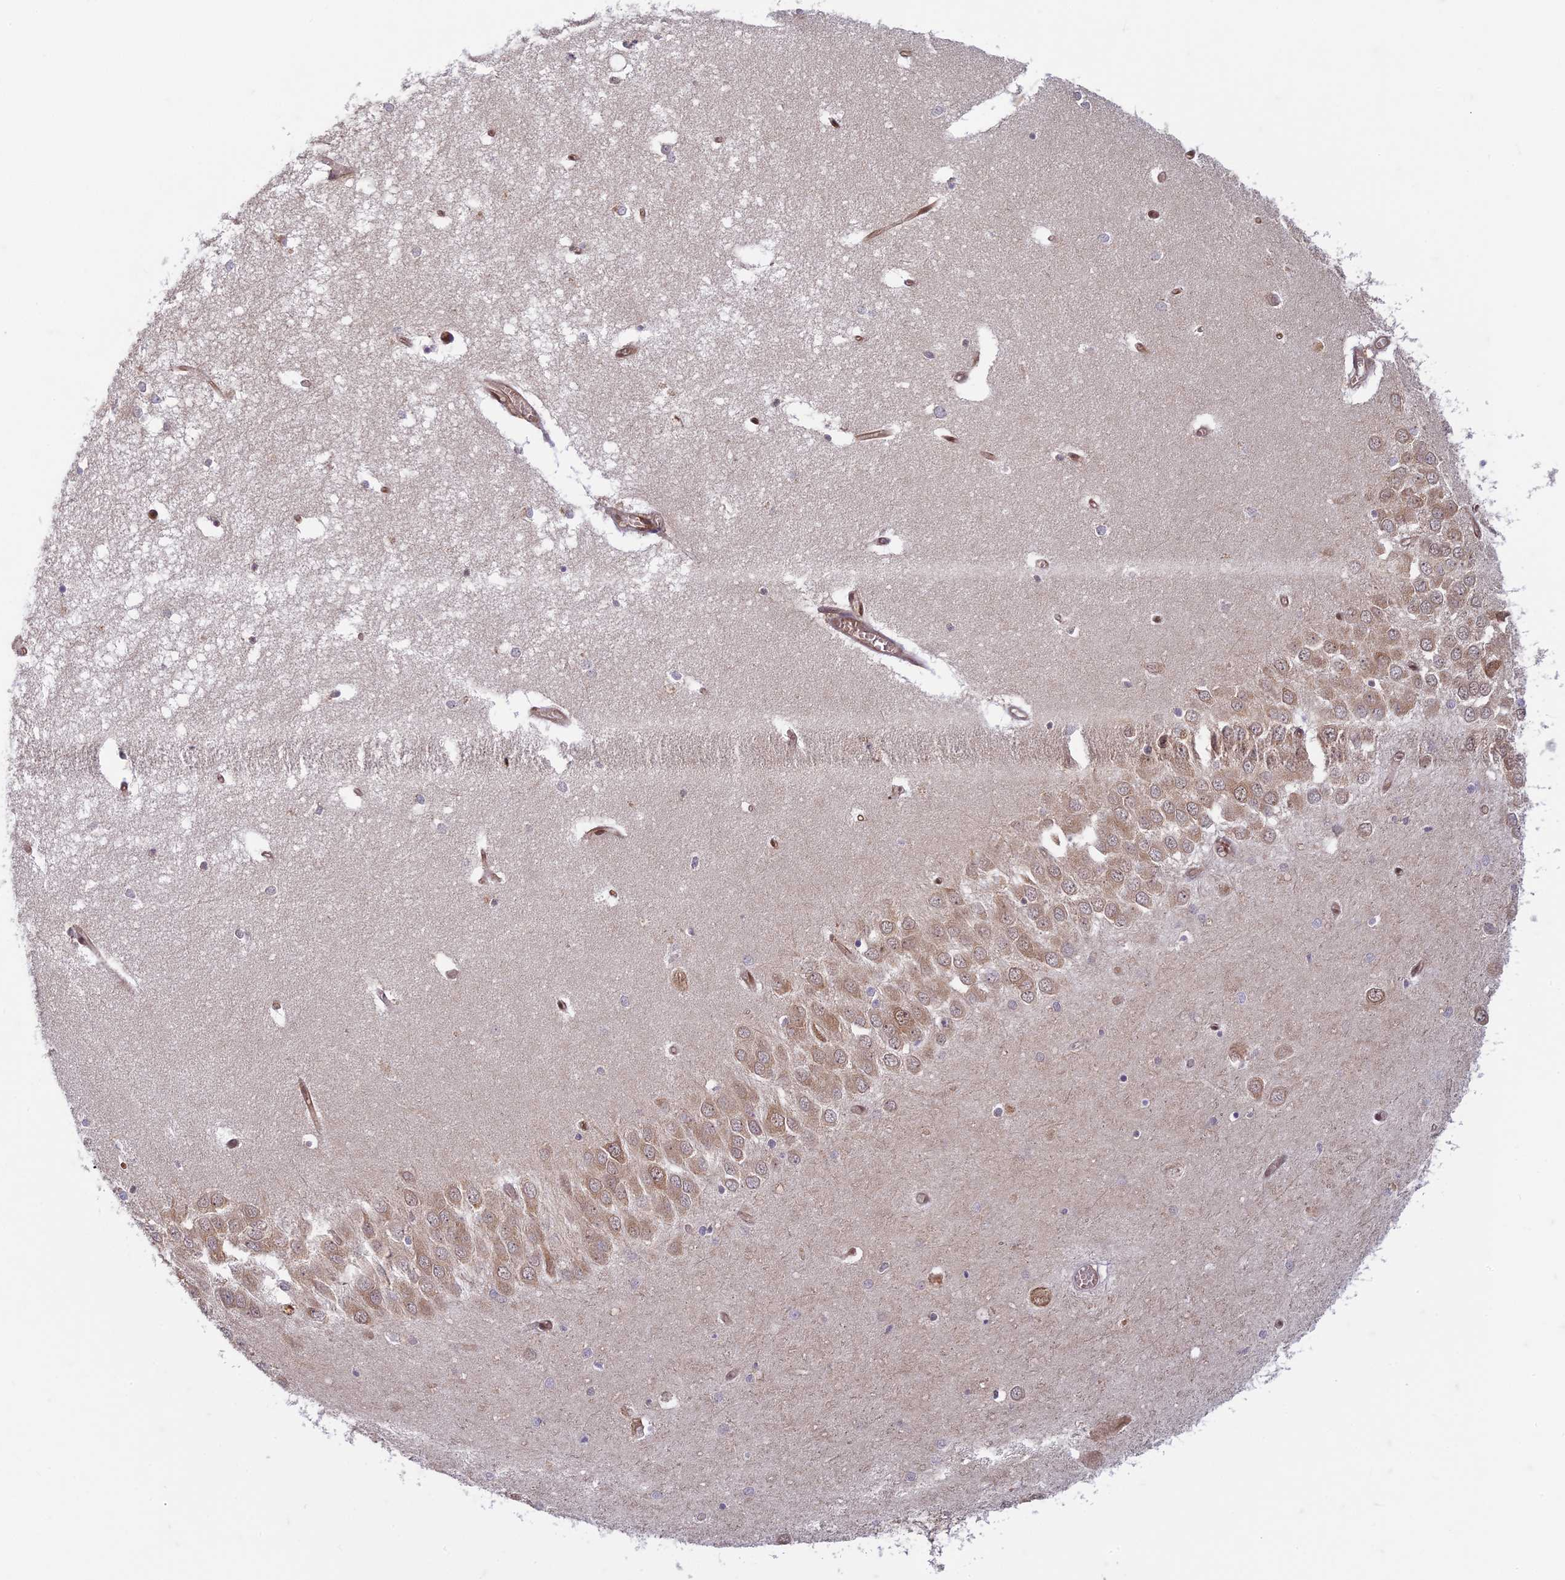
{"staining": {"intensity": "moderate", "quantity": "<25%", "location": "cytoplasmic/membranous"}, "tissue": "hippocampus", "cell_type": "Glial cells", "image_type": "normal", "snomed": [{"axis": "morphology", "description": "Normal tissue, NOS"}, {"axis": "topography", "description": "Hippocampus"}], "caption": "Hippocampus stained for a protein demonstrates moderate cytoplasmic/membranous positivity in glial cells. (Stains: DAB in brown, nuclei in blue, Microscopy: brightfield microscopy at high magnification).", "gene": "TCF25", "patient": {"sex": "male", "age": 70}}